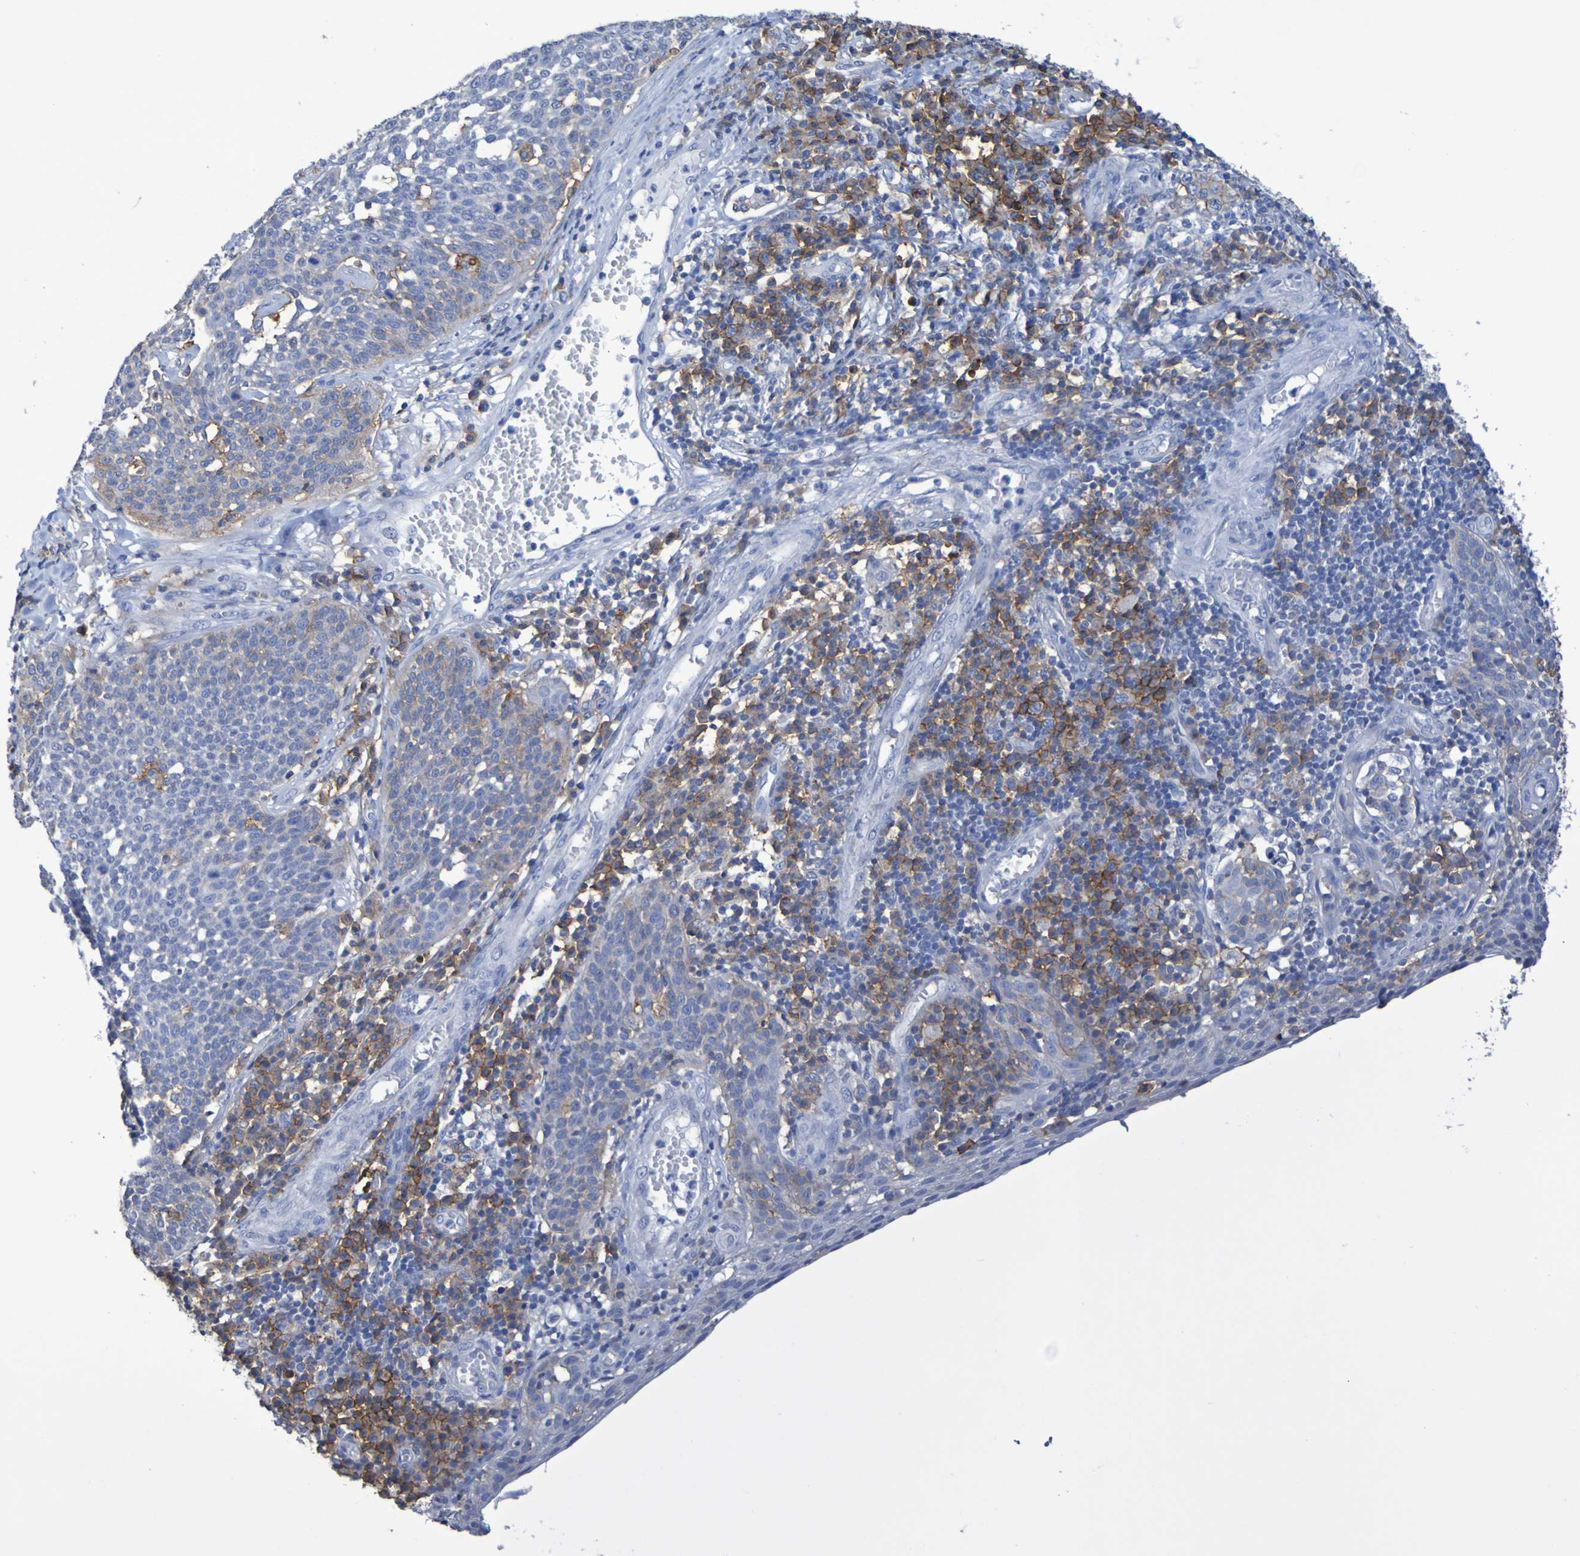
{"staining": {"intensity": "negative", "quantity": "none", "location": "none"}, "tissue": "cervical cancer", "cell_type": "Tumor cells", "image_type": "cancer", "snomed": [{"axis": "morphology", "description": "Squamous cell carcinoma, NOS"}, {"axis": "topography", "description": "Cervix"}], "caption": "This histopathology image is of cervical squamous cell carcinoma stained with immunohistochemistry (IHC) to label a protein in brown with the nuclei are counter-stained blue. There is no staining in tumor cells.", "gene": "SLC3A2", "patient": {"sex": "female", "age": 34}}